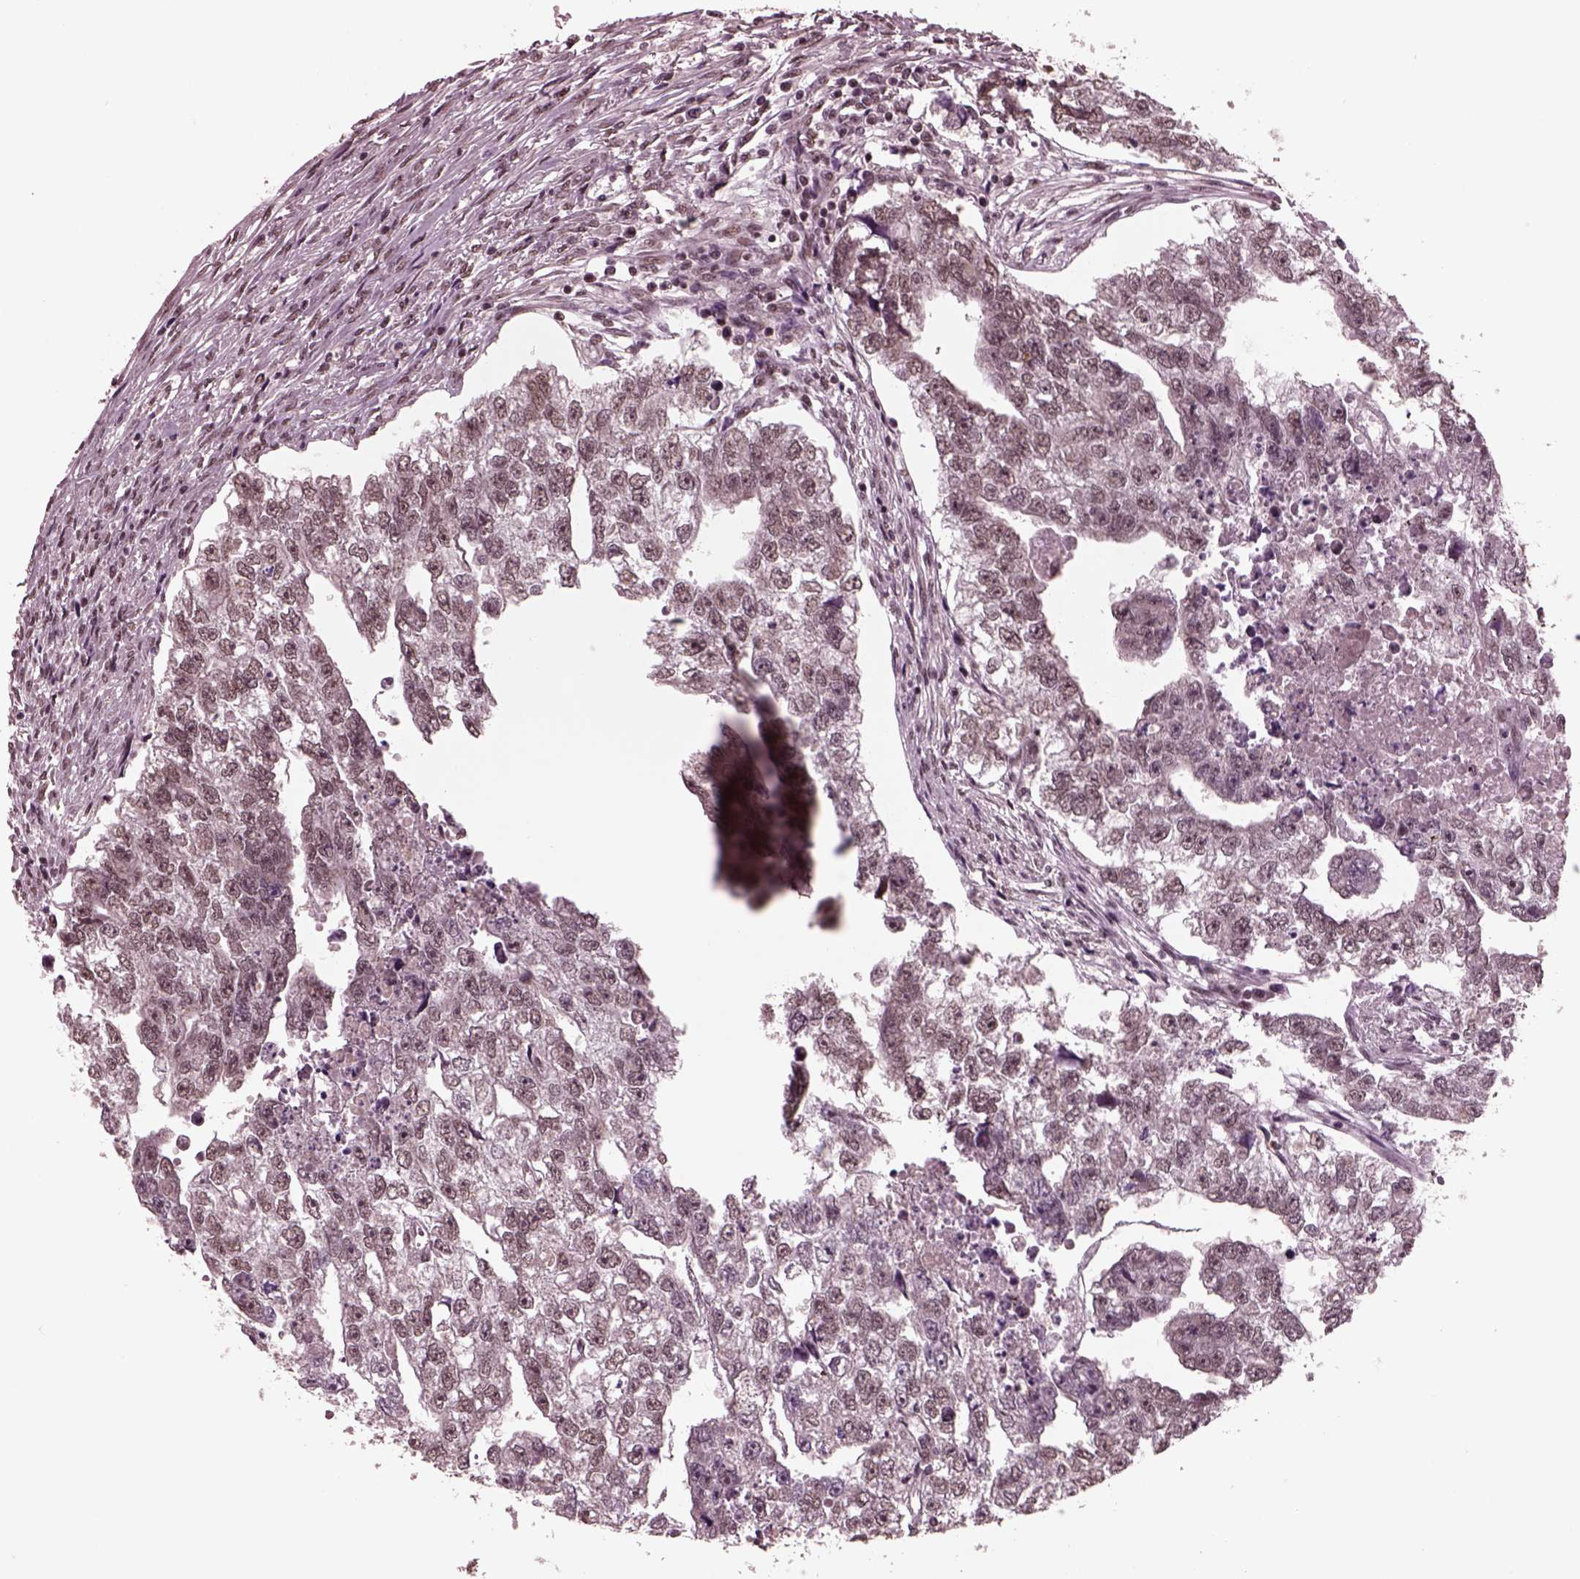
{"staining": {"intensity": "weak", "quantity": "25%-75%", "location": "nuclear"}, "tissue": "testis cancer", "cell_type": "Tumor cells", "image_type": "cancer", "snomed": [{"axis": "morphology", "description": "Carcinoma, Embryonal, NOS"}, {"axis": "morphology", "description": "Teratoma, malignant, NOS"}, {"axis": "topography", "description": "Testis"}], "caption": "This micrograph exhibits testis cancer stained with immunohistochemistry to label a protein in brown. The nuclear of tumor cells show weak positivity for the protein. Nuclei are counter-stained blue.", "gene": "NAP1L5", "patient": {"sex": "male", "age": 44}}